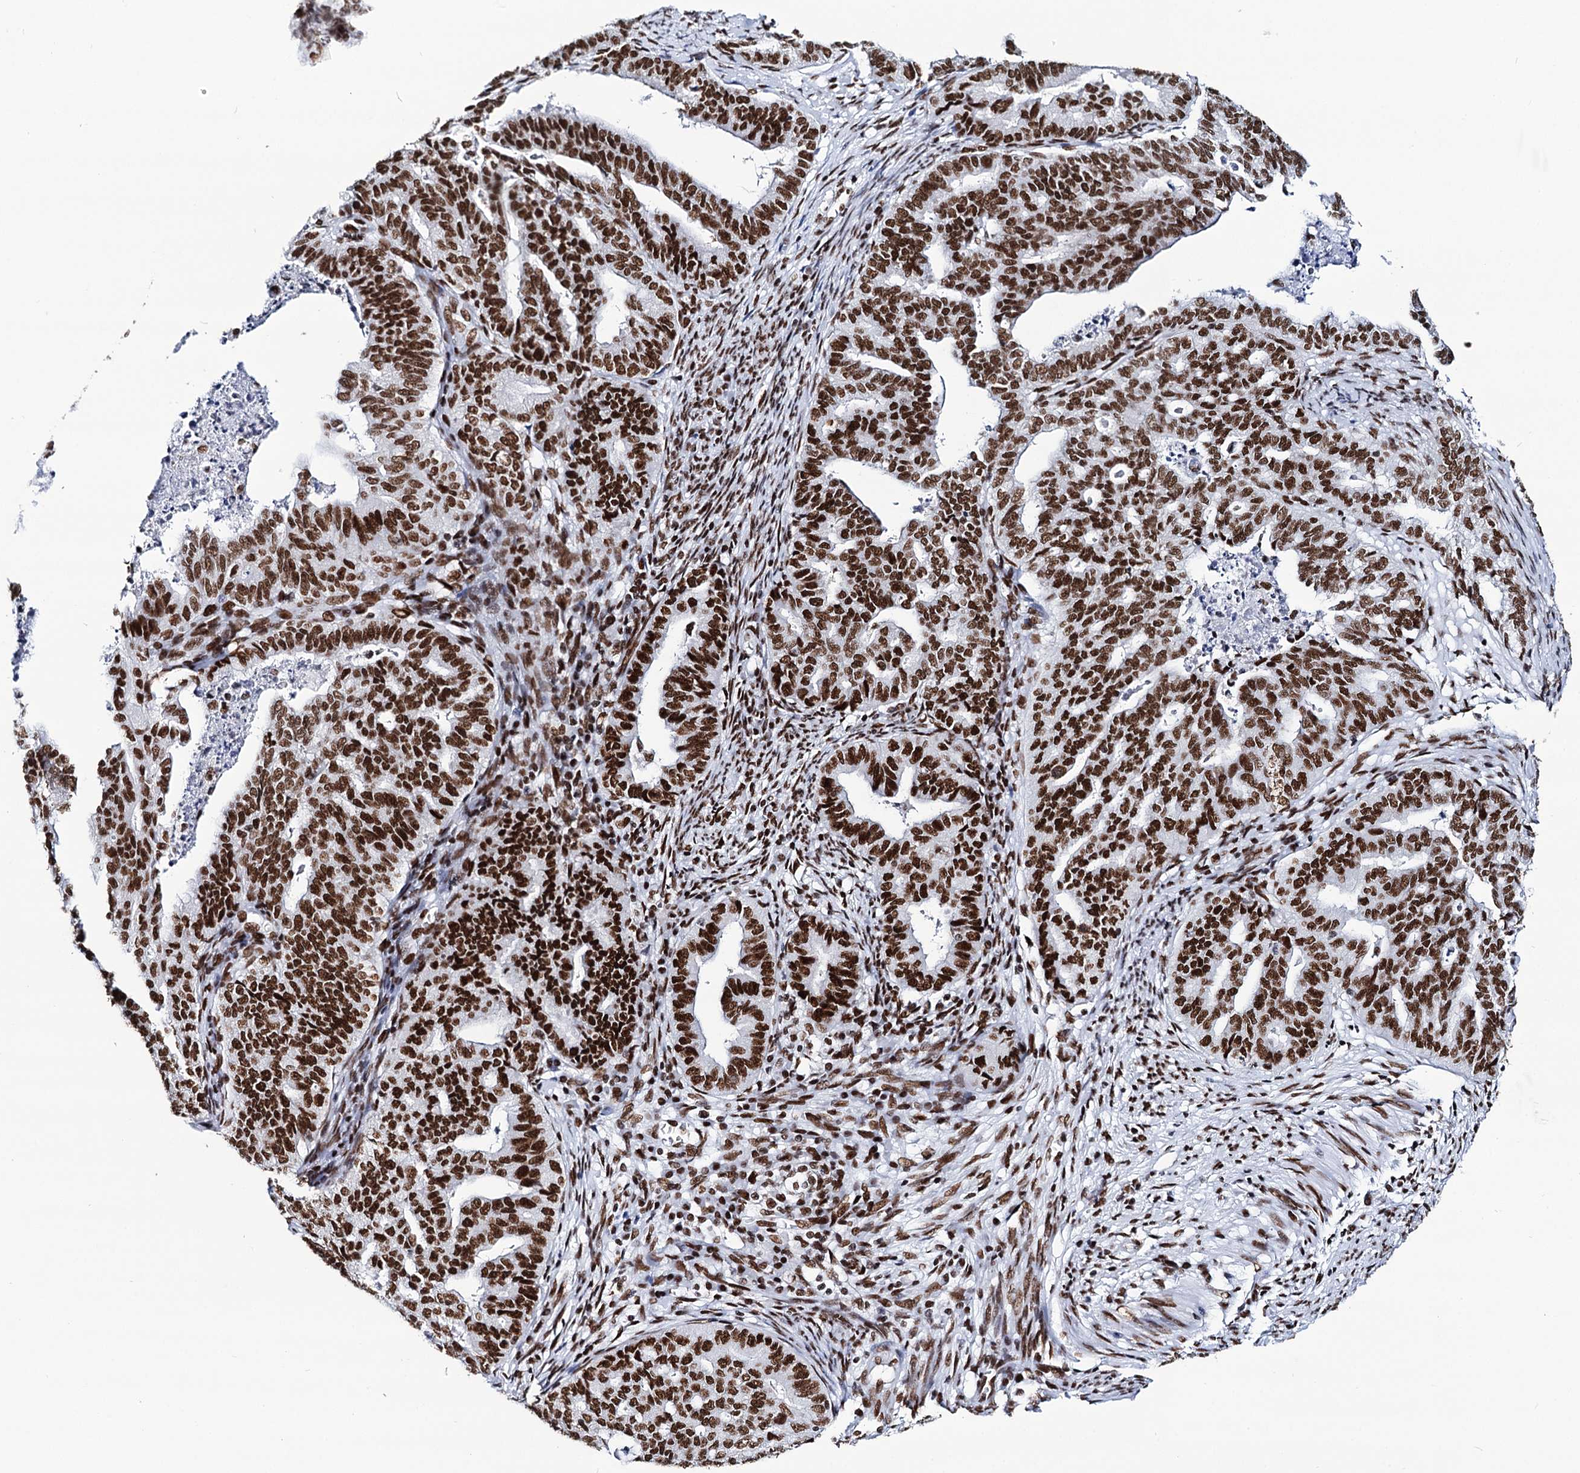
{"staining": {"intensity": "strong", "quantity": ">75%", "location": "nuclear"}, "tissue": "endometrial cancer", "cell_type": "Tumor cells", "image_type": "cancer", "snomed": [{"axis": "morphology", "description": "Adenocarcinoma, NOS"}, {"axis": "topography", "description": "Endometrium"}], "caption": "IHC of endometrial adenocarcinoma exhibits high levels of strong nuclear staining in about >75% of tumor cells.", "gene": "MATR3", "patient": {"sex": "female", "age": 79}}